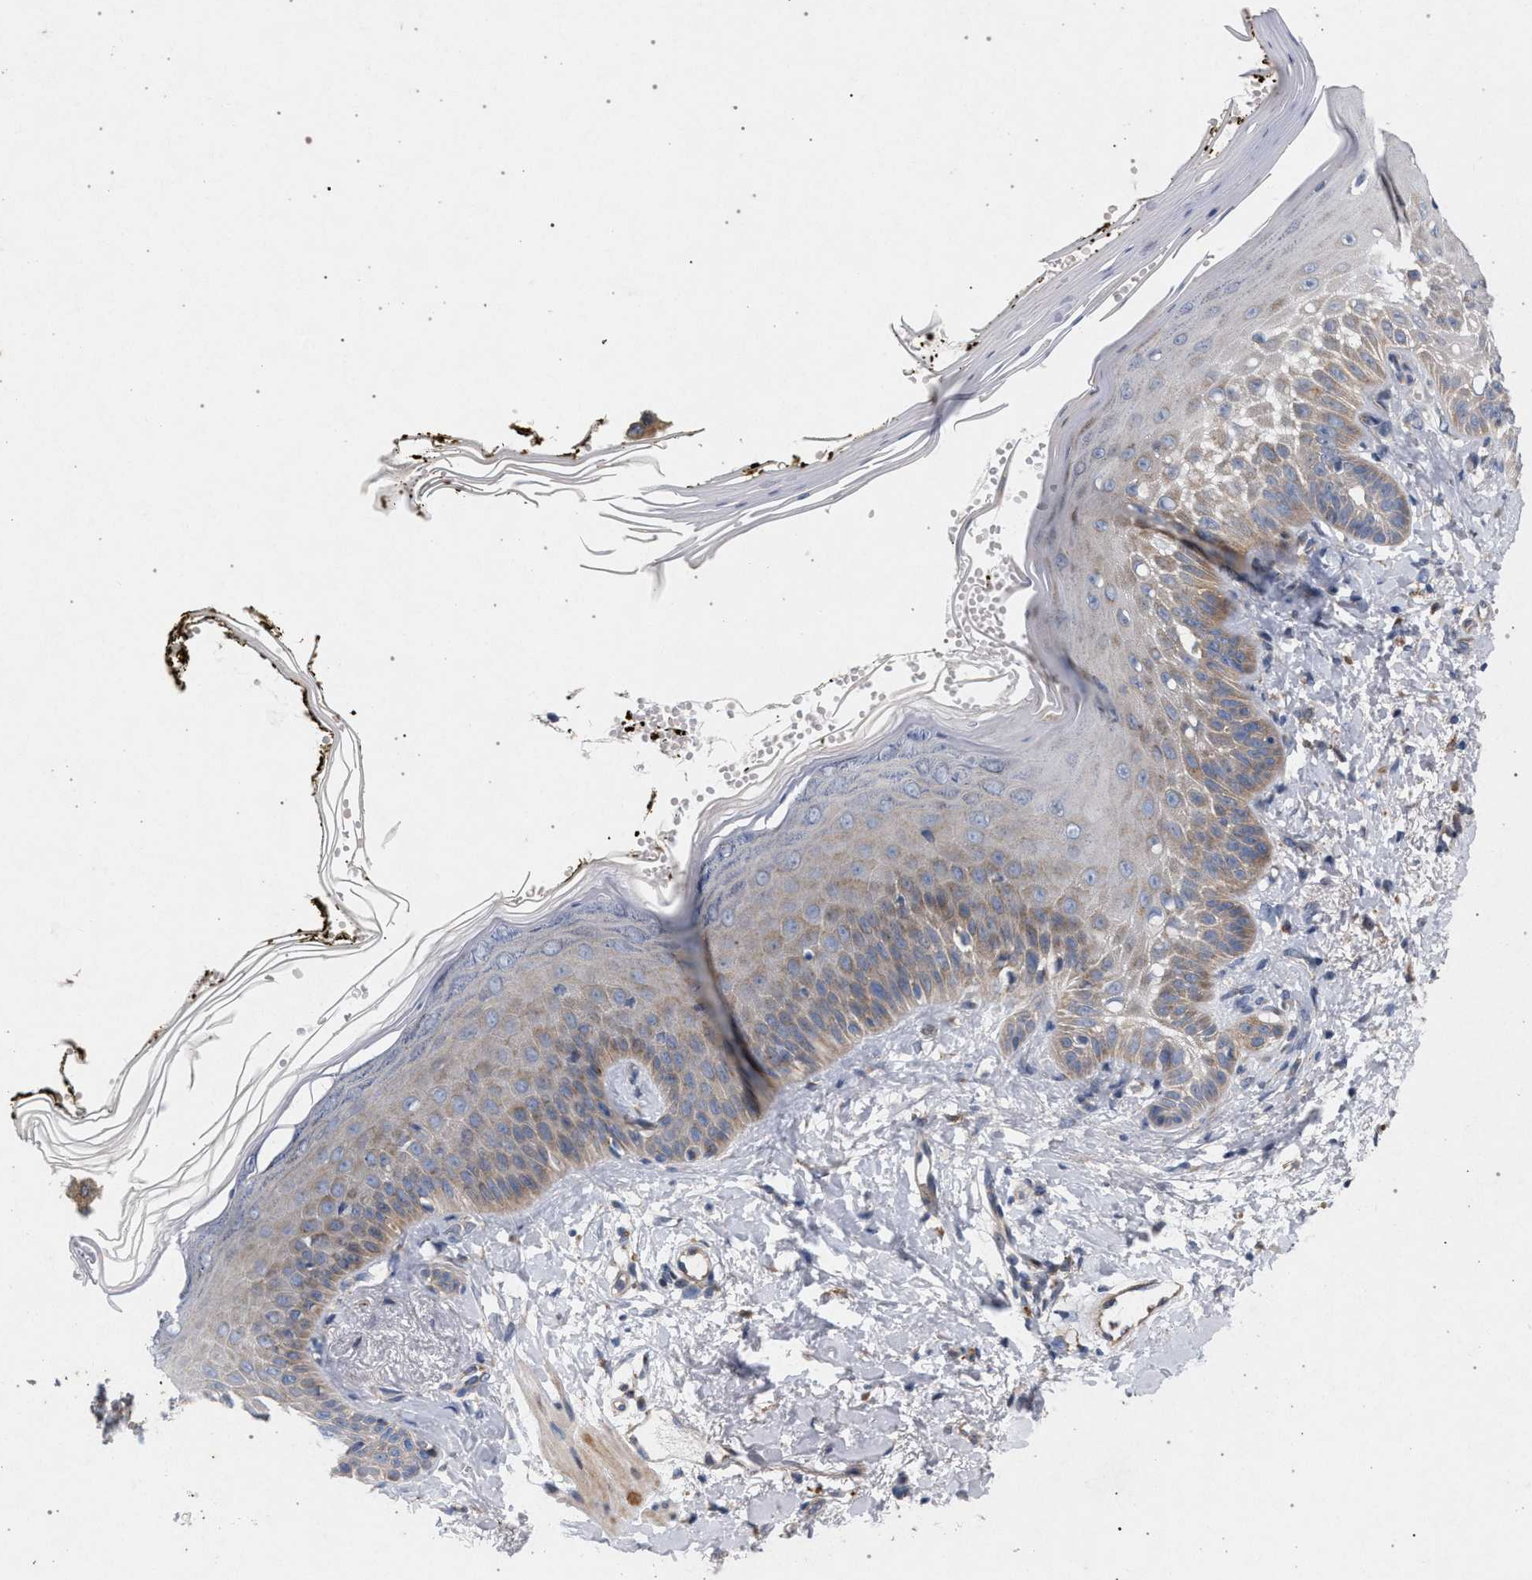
{"staining": {"intensity": "negative", "quantity": "none", "location": "none"}, "tissue": "skin", "cell_type": "Fibroblasts", "image_type": "normal", "snomed": [{"axis": "morphology", "description": "Normal tissue, NOS"}, {"axis": "topography", "description": "Skin"}, {"axis": "topography", "description": "Peripheral nerve tissue"}], "caption": "Protein analysis of benign skin displays no significant expression in fibroblasts. The staining is performed using DAB brown chromogen with nuclei counter-stained in using hematoxylin.", "gene": "MAMDC2", "patient": {"sex": "male", "age": 24}}